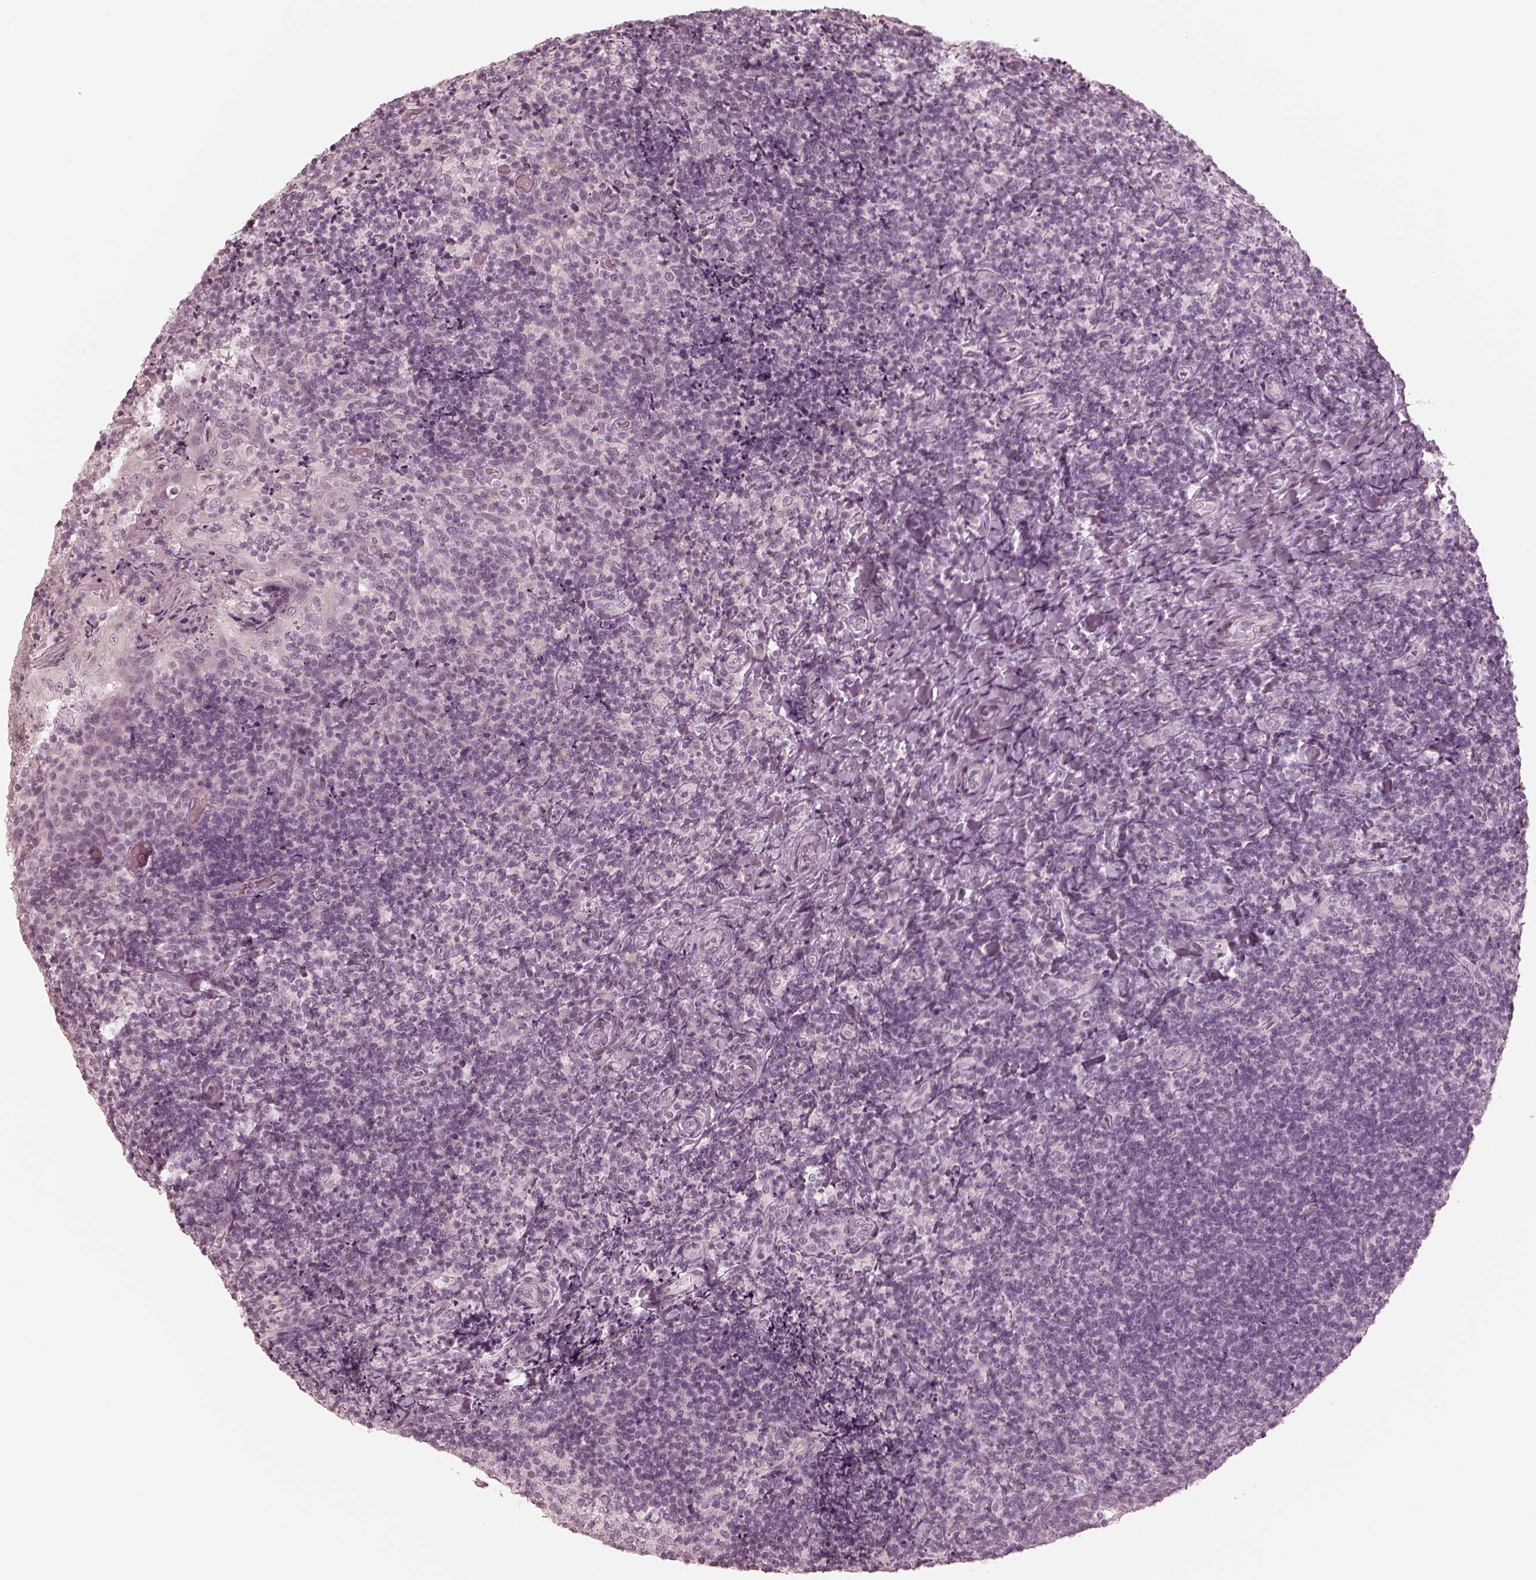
{"staining": {"intensity": "negative", "quantity": "none", "location": "none"}, "tissue": "tonsil", "cell_type": "Germinal center cells", "image_type": "normal", "snomed": [{"axis": "morphology", "description": "Normal tissue, NOS"}, {"axis": "topography", "description": "Tonsil"}], "caption": "This photomicrograph is of normal tonsil stained with IHC to label a protein in brown with the nuclei are counter-stained blue. There is no positivity in germinal center cells.", "gene": "CALR3", "patient": {"sex": "female", "age": 10}}